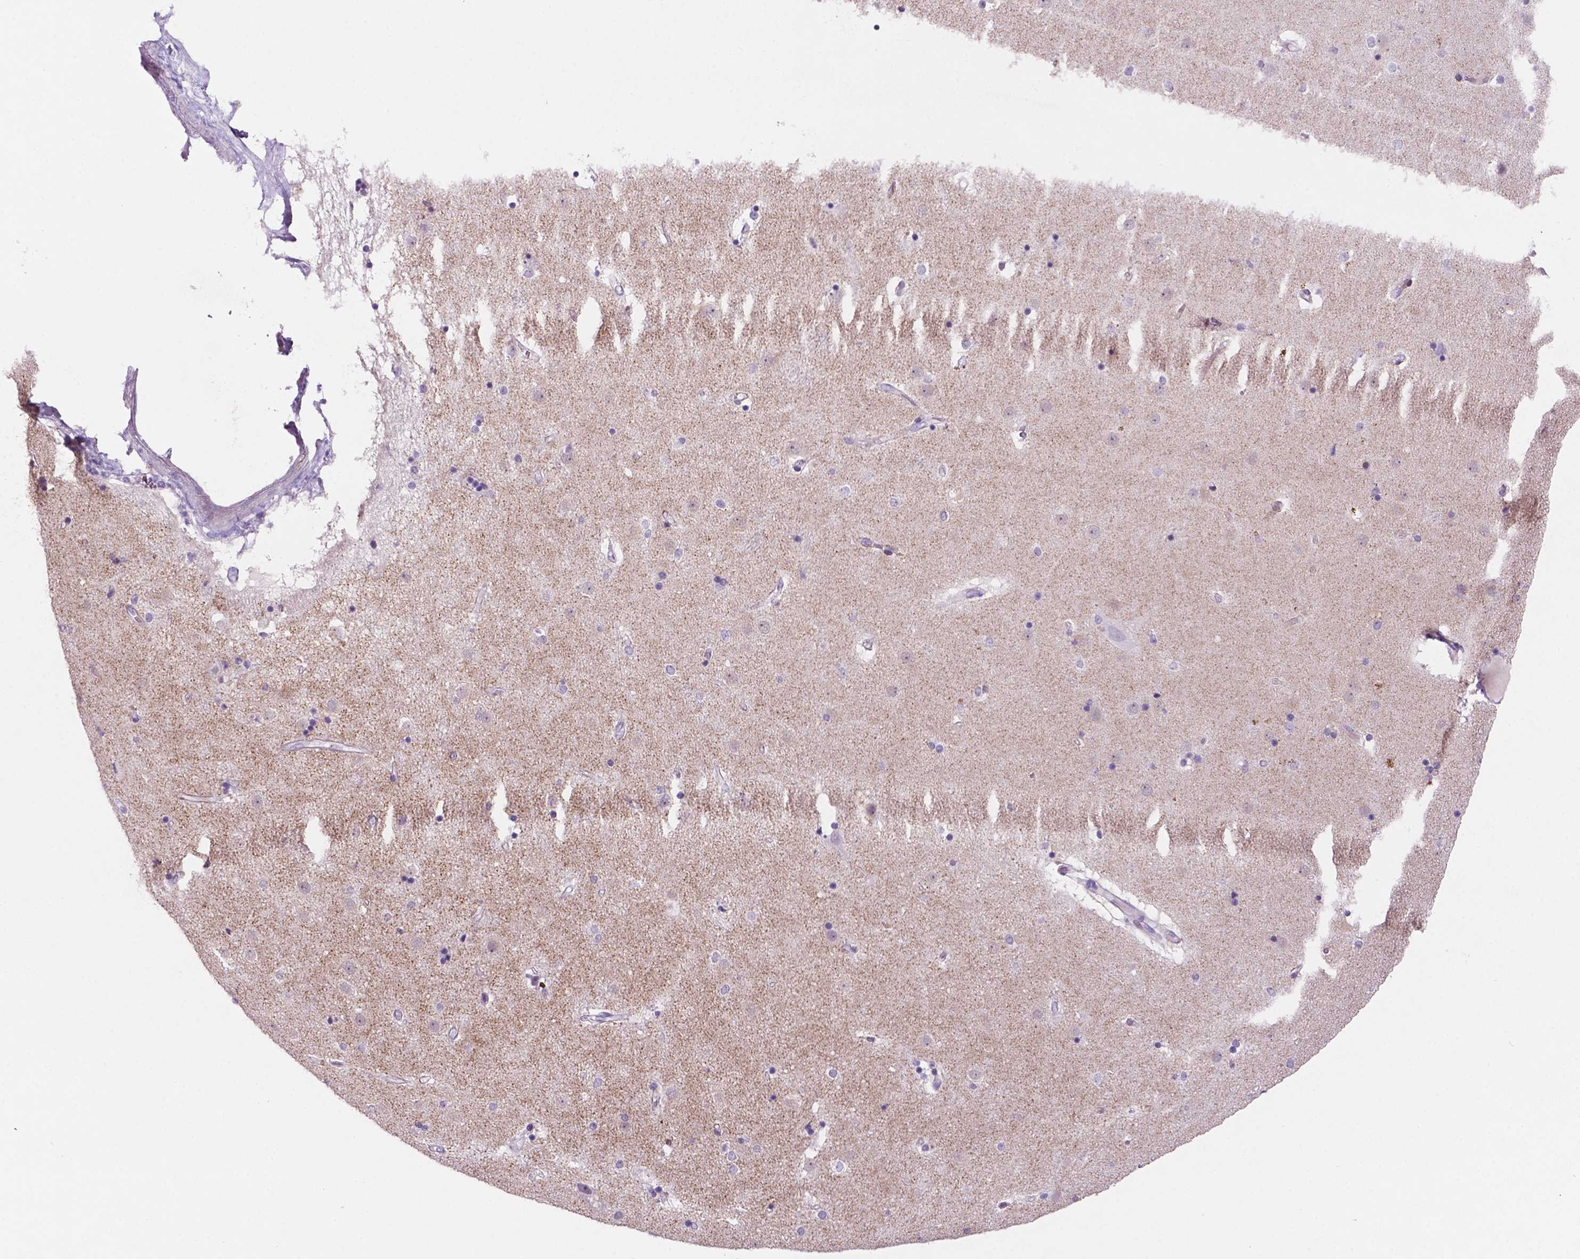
{"staining": {"intensity": "negative", "quantity": "none", "location": "none"}, "tissue": "caudate", "cell_type": "Glial cells", "image_type": "normal", "snomed": [{"axis": "morphology", "description": "Normal tissue, NOS"}, {"axis": "topography", "description": "Lateral ventricle wall"}], "caption": "High power microscopy photomicrograph of an immunohistochemistry photomicrograph of benign caudate, revealing no significant positivity in glial cells. (DAB (3,3'-diaminobenzidine) IHC with hematoxylin counter stain).", "gene": "EBLN2", "patient": {"sex": "female", "age": 71}}